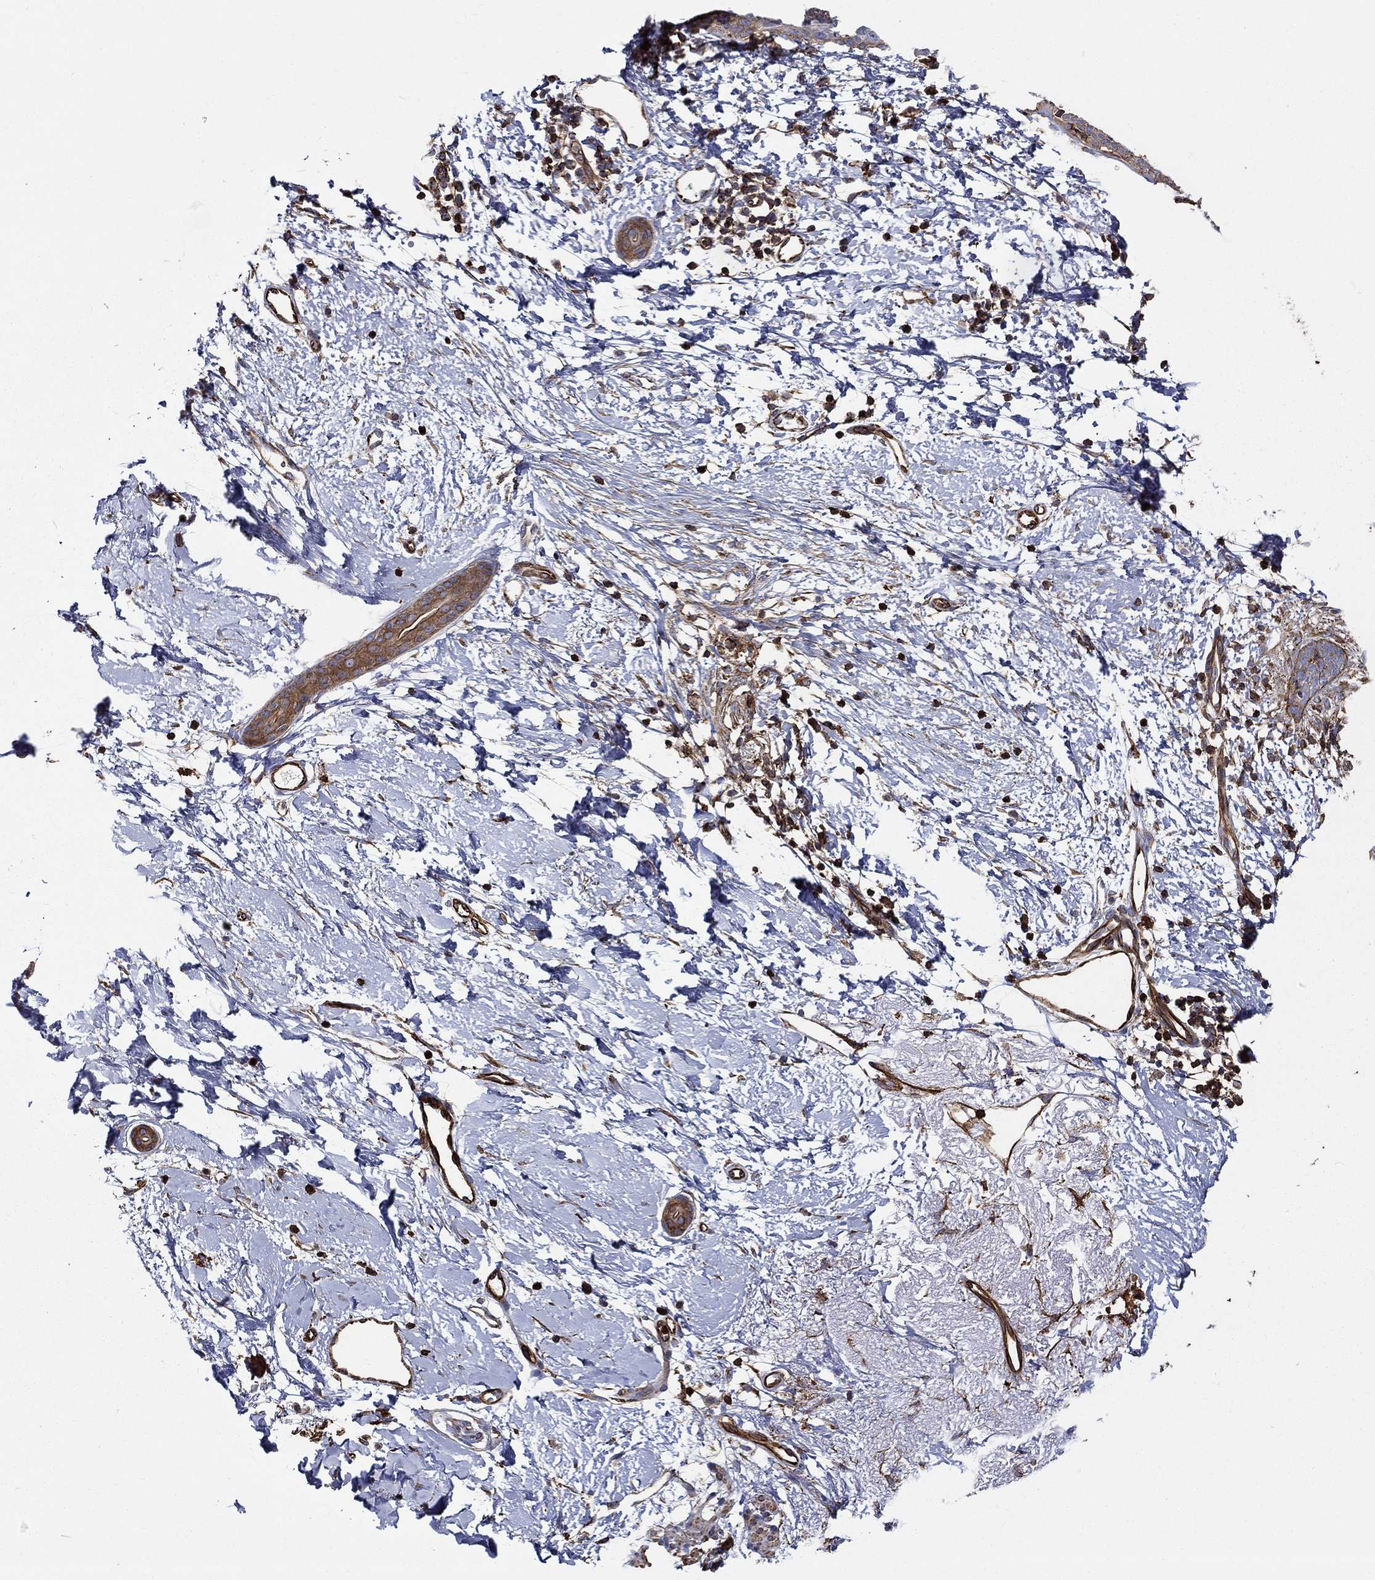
{"staining": {"intensity": "strong", "quantity": "25%-75%", "location": "cytoplasmic/membranous"}, "tissue": "skin cancer", "cell_type": "Tumor cells", "image_type": "cancer", "snomed": [{"axis": "morphology", "description": "Normal tissue, NOS"}, {"axis": "morphology", "description": "Basal cell carcinoma"}, {"axis": "topography", "description": "Skin"}], "caption": "Skin basal cell carcinoma was stained to show a protein in brown. There is high levels of strong cytoplasmic/membranous expression in approximately 25%-75% of tumor cells.", "gene": "NPHP1", "patient": {"sex": "male", "age": 84}}